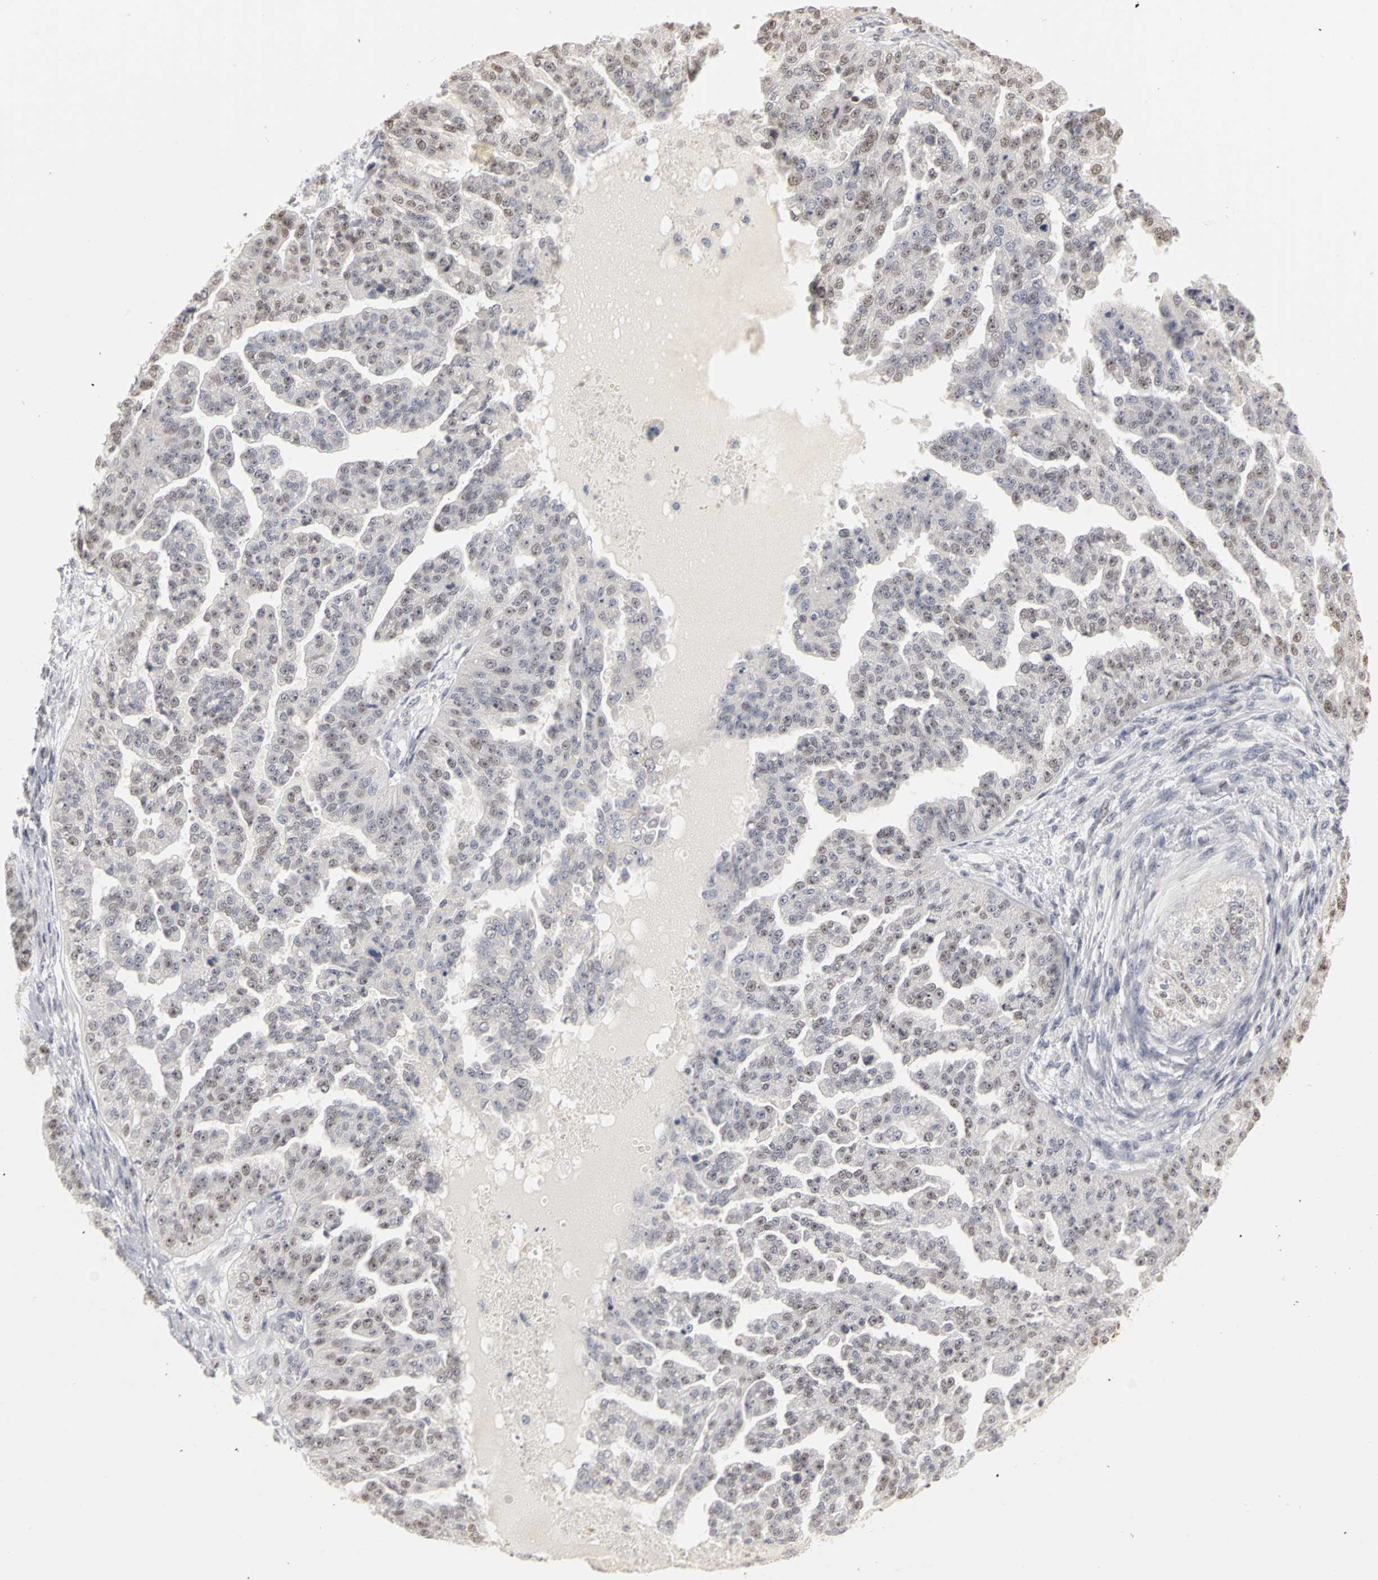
{"staining": {"intensity": "weak", "quantity": "25%-75%", "location": "nuclear"}, "tissue": "ovarian cancer", "cell_type": "Tumor cells", "image_type": "cancer", "snomed": [{"axis": "morphology", "description": "Cystadenocarcinoma, serous, NOS"}, {"axis": "topography", "description": "Ovary"}], "caption": "Immunohistochemical staining of ovarian serous cystadenocarcinoma exhibits low levels of weak nuclear positivity in approximately 25%-75% of tumor cells.", "gene": "MCM6", "patient": {"sex": "female", "age": 58}}